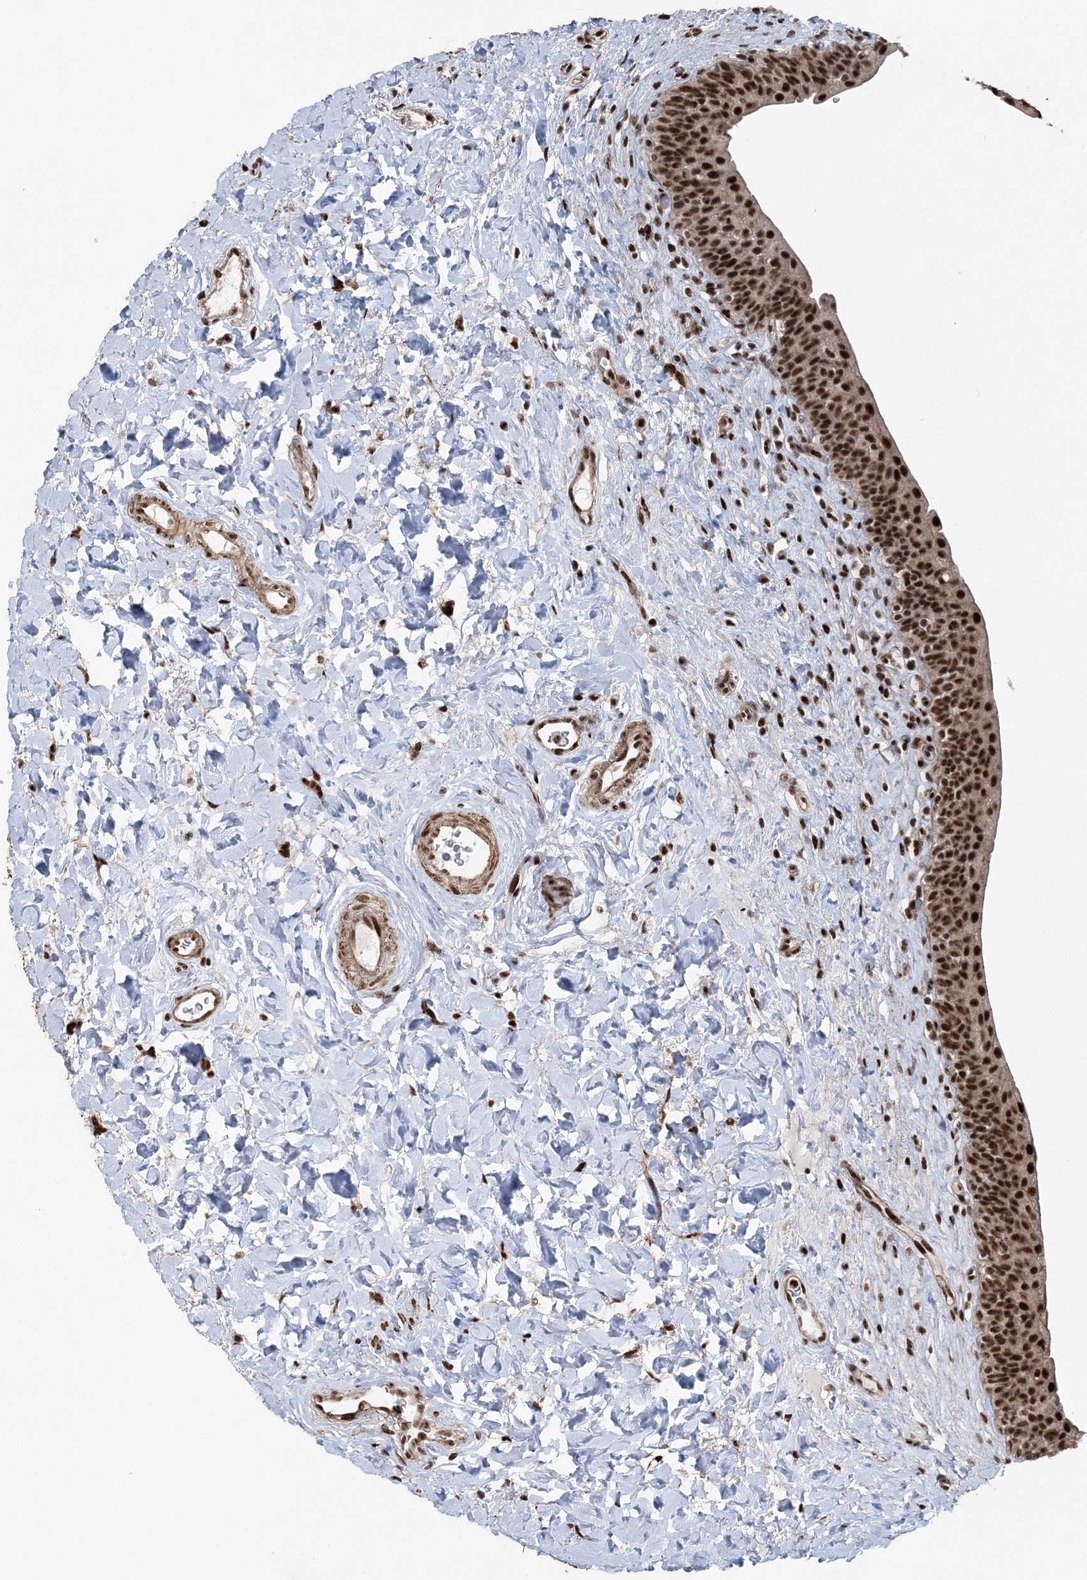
{"staining": {"intensity": "strong", "quantity": ">75%", "location": "nuclear"}, "tissue": "urinary bladder", "cell_type": "Urothelial cells", "image_type": "normal", "snomed": [{"axis": "morphology", "description": "Normal tissue, NOS"}, {"axis": "topography", "description": "Urinary bladder"}], "caption": "Immunohistochemistry (IHC) image of normal urinary bladder: human urinary bladder stained using immunohistochemistry (IHC) reveals high levels of strong protein expression localized specifically in the nuclear of urothelial cells, appearing as a nuclear brown color.", "gene": "EXOSC8", "patient": {"sex": "male", "age": 83}}